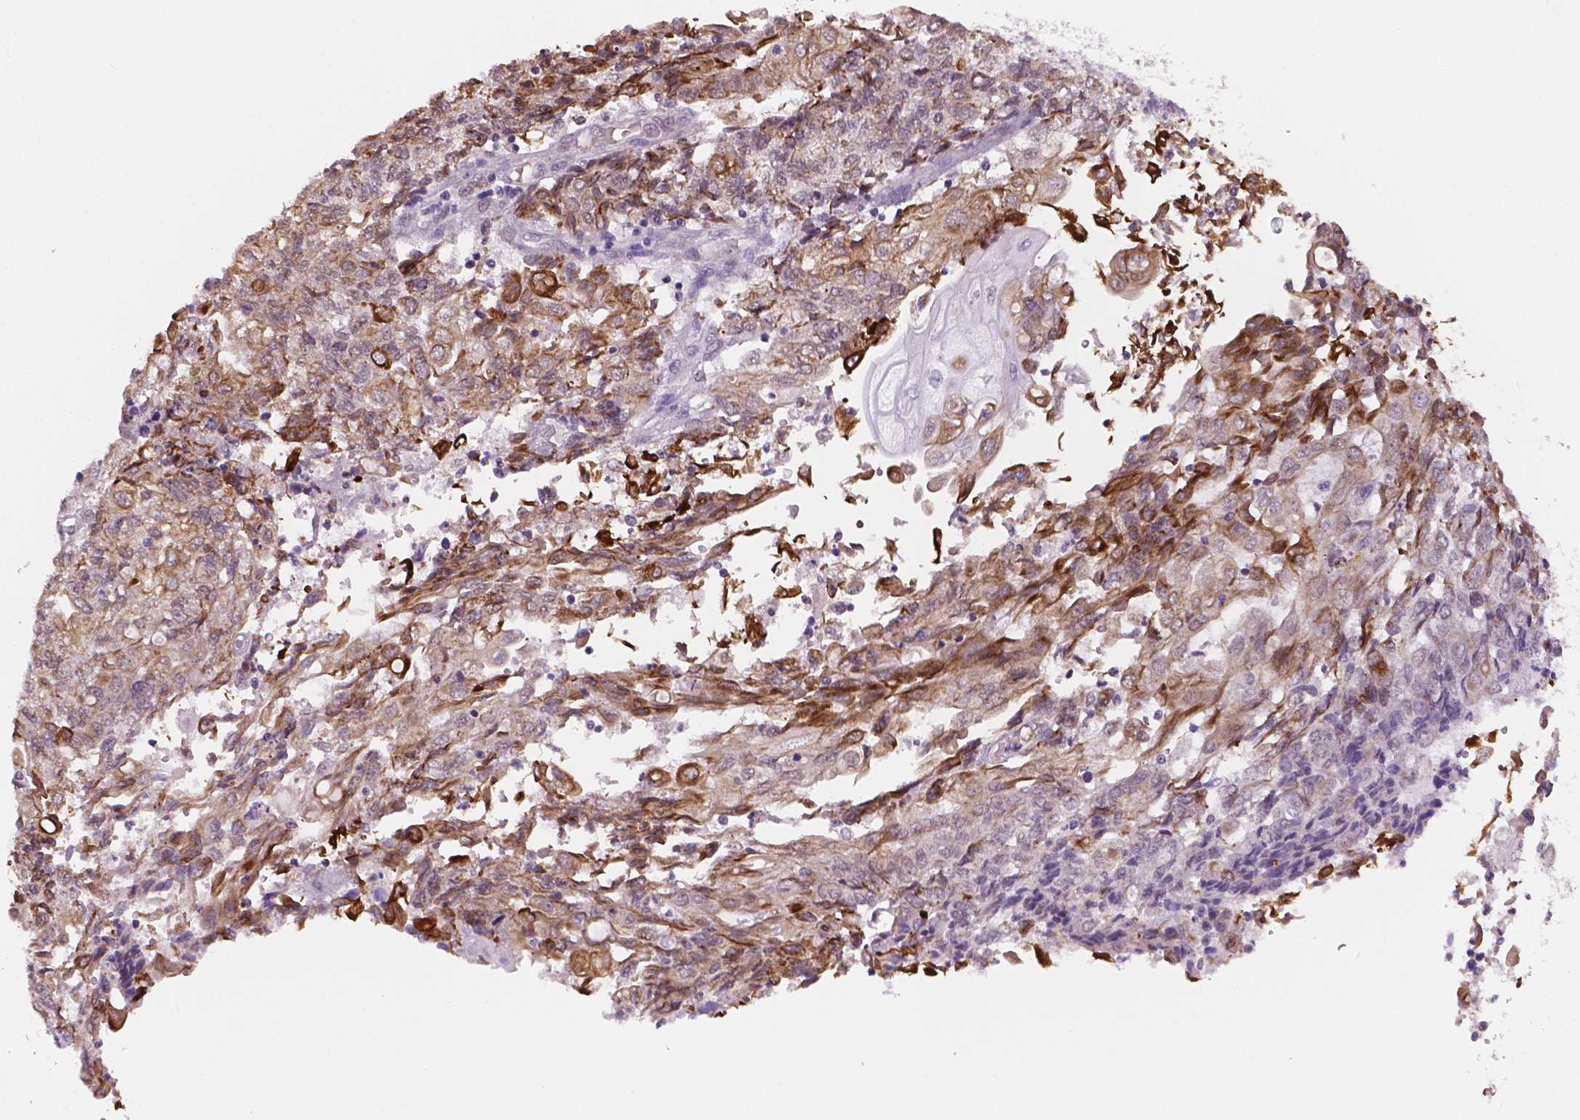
{"staining": {"intensity": "strong", "quantity": "<25%", "location": "cytoplasmic/membranous"}, "tissue": "endometrial cancer", "cell_type": "Tumor cells", "image_type": "cancer", "snomed": [{"axis": "morphology", "description": "Adenocarcinoma, NOS"}, {"axis": "topography", "description": "Endometrium"}], "caption": "A brown stain labels strong cytoplasmic/membranous positivity of a protein in human endometrial cancer (adenocarcinoma) tumor cells.", "gene": "SHLD3", "patient": {"sex": "female", "age": 54}}